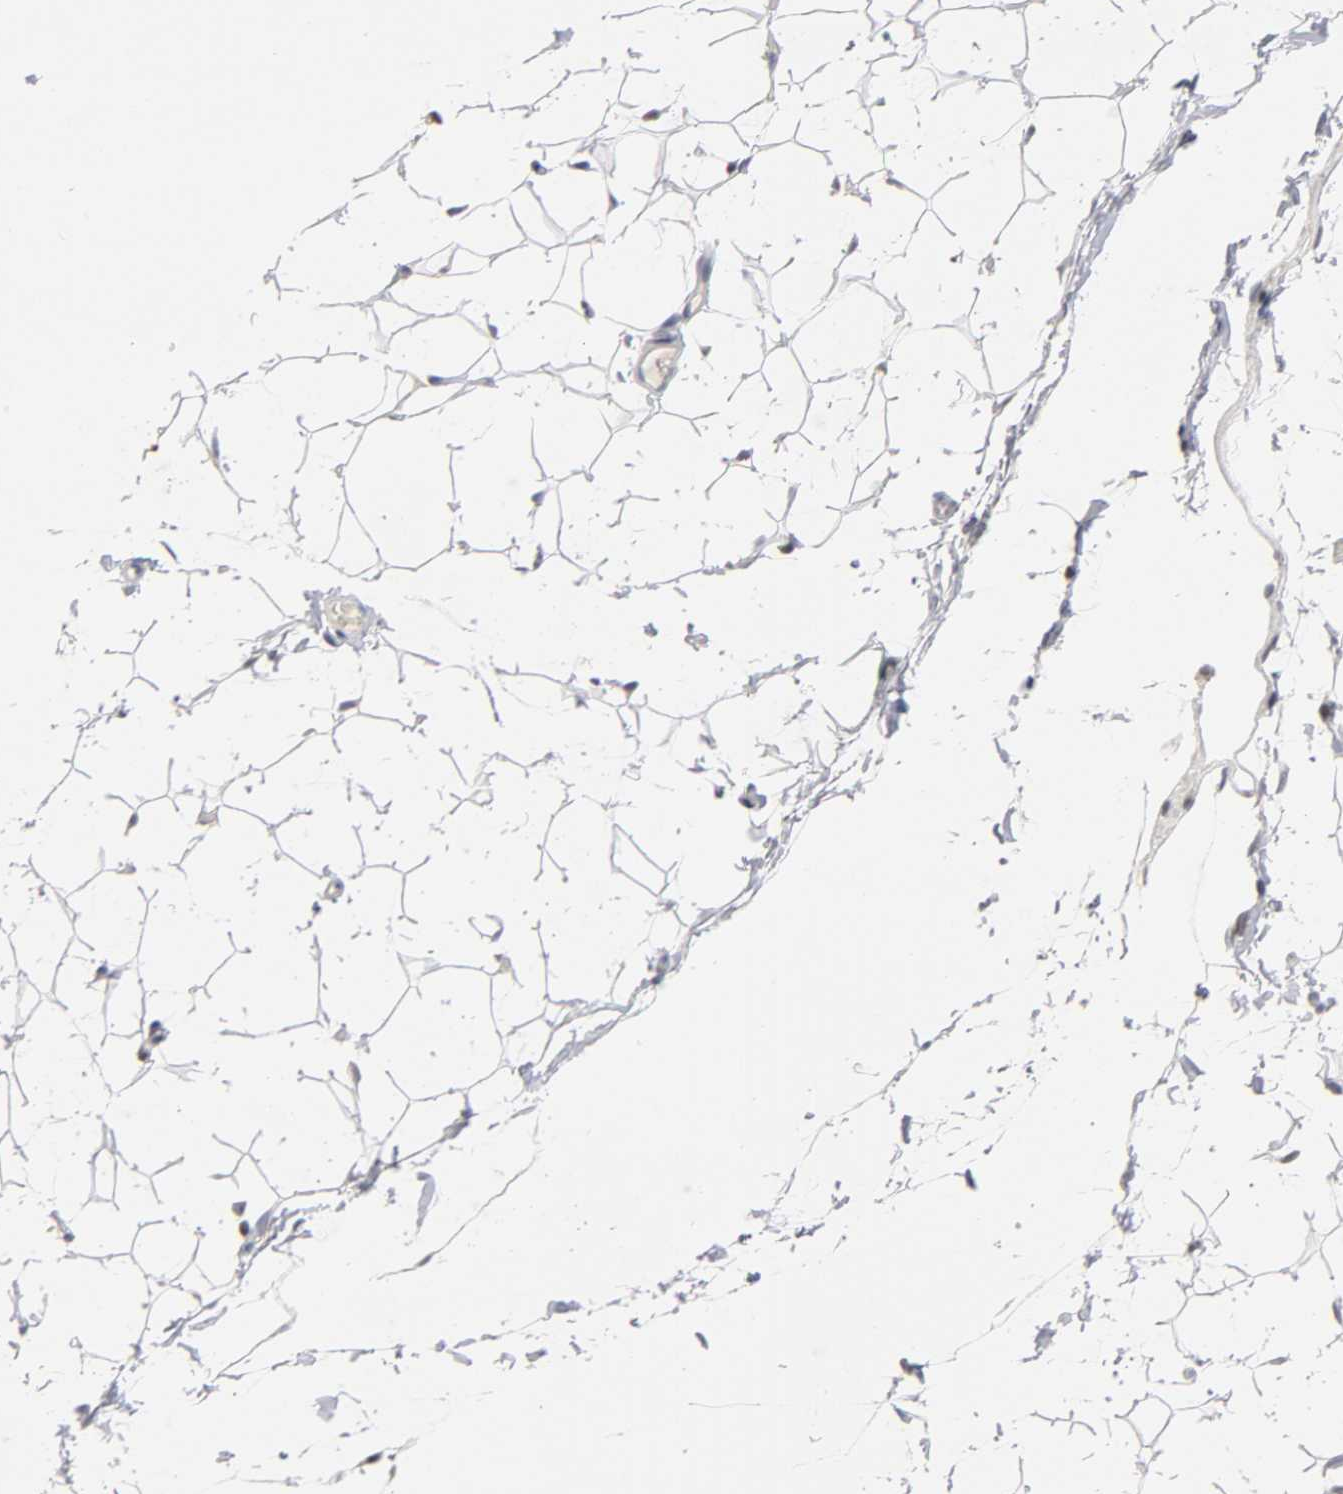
{"staining": {"intensity": "negative", "quantity": "none", "location": "none"}, "tissue": "adipose tissue", "cell_type": "Adipocytes", "image_type": "normal", "snomed": [{"axis": "morphology", "description": "Normal tissue, NOS"}, {"axis": "topography", "description": "Soft tissue"}], "caption": "Adipocytes are negative for protein expression in normal human adipose tissue. Nuclei are stained in blue.", "gene": "RUNX1", "patient": {"sex": "male", "age": 26}}